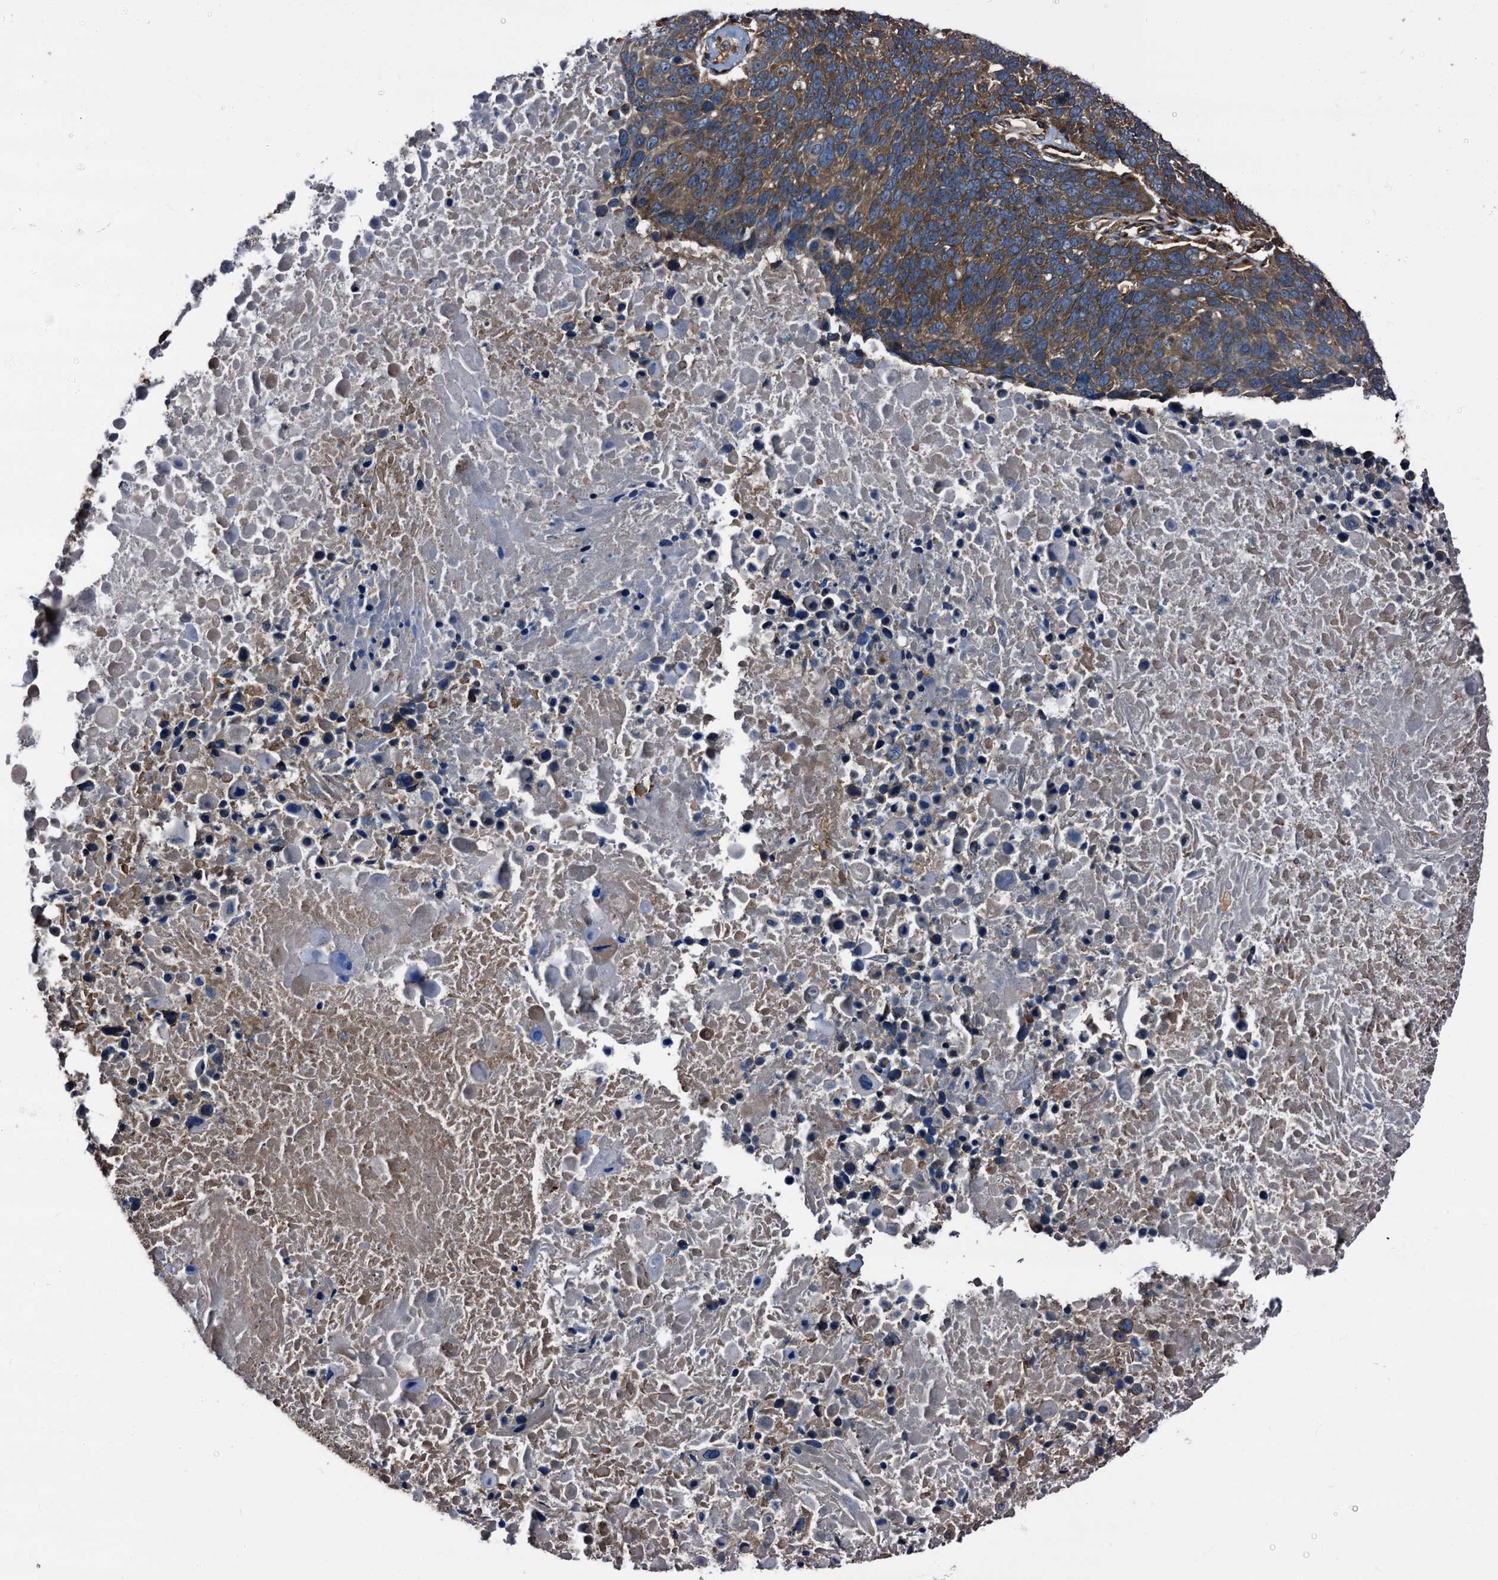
{"staining": {"intensity": "strong", "quantity": "25%-75%", "location": "cytoplasmic/membranous"}, "tissue": "lung cancer", "cell_type": "Tumor cells", "image_type": "cancer", "snomed": [{"axis": "morphology", "description": "Normal tissue, NOS"}, {"axis": "morphology", "description": "Squamous cell carcinoma, NOS"}, {"axis": "topography", "description": "Lymph node"}, {"axis": "topography", "description": "Lung"}], "caption": "Protein expression analysis of lung squamous cell carcinoma demonstrates strong cytoplasmic/membranous staining in about 25%-75% of tumor cells.", "gene": "PEX5", "patient": {"sex": "male", "age": 66}}